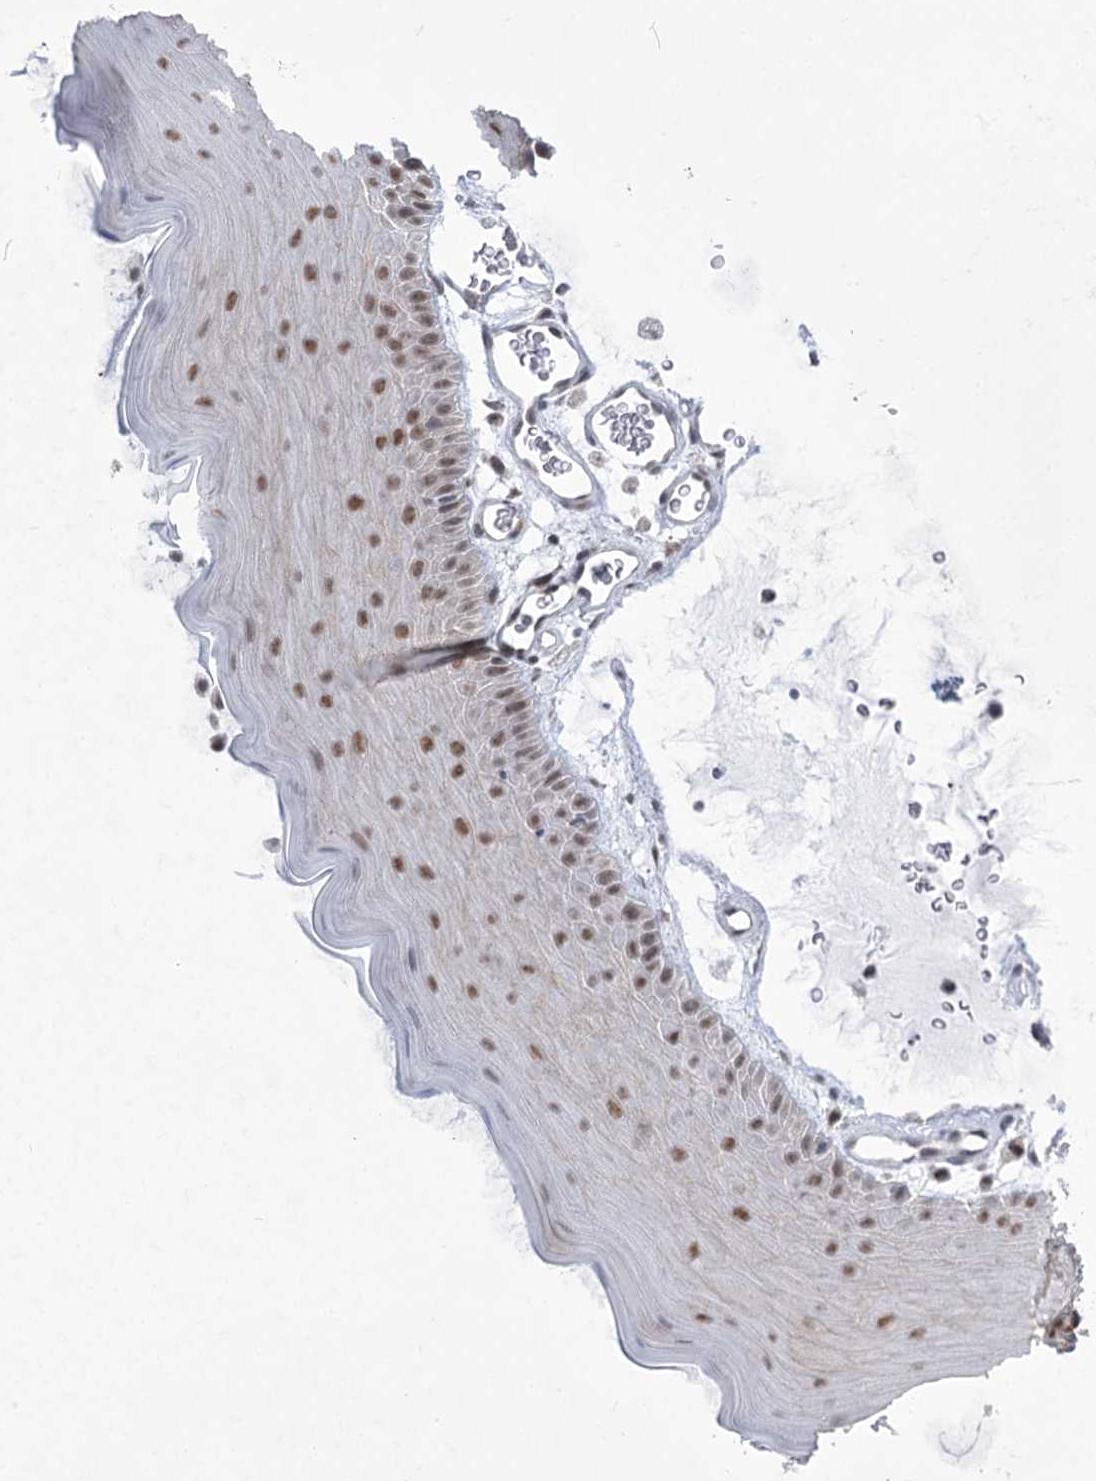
{"staining": {"intensity": "moderate", "quantity": ">75%", "location": "nuclear"}, "tissue": "oral mucosa", "cell_type": "Squamous epithelial cells", "image_type": "normal", "snomed": [{"axis": "morphology", "description": "Normal tissue, NOS"}, {"axis": "topography", "description": "Oral tissue"}], "caption": "An immunohistochemistry micrograph of benign tissue is shown. Protein staining in brown shows moderate nuclear positivity in oral mucosa within squamous epithelial cells.", "gene": "ZCCHC8", "patient": {"sex": "male", "age": 13}}